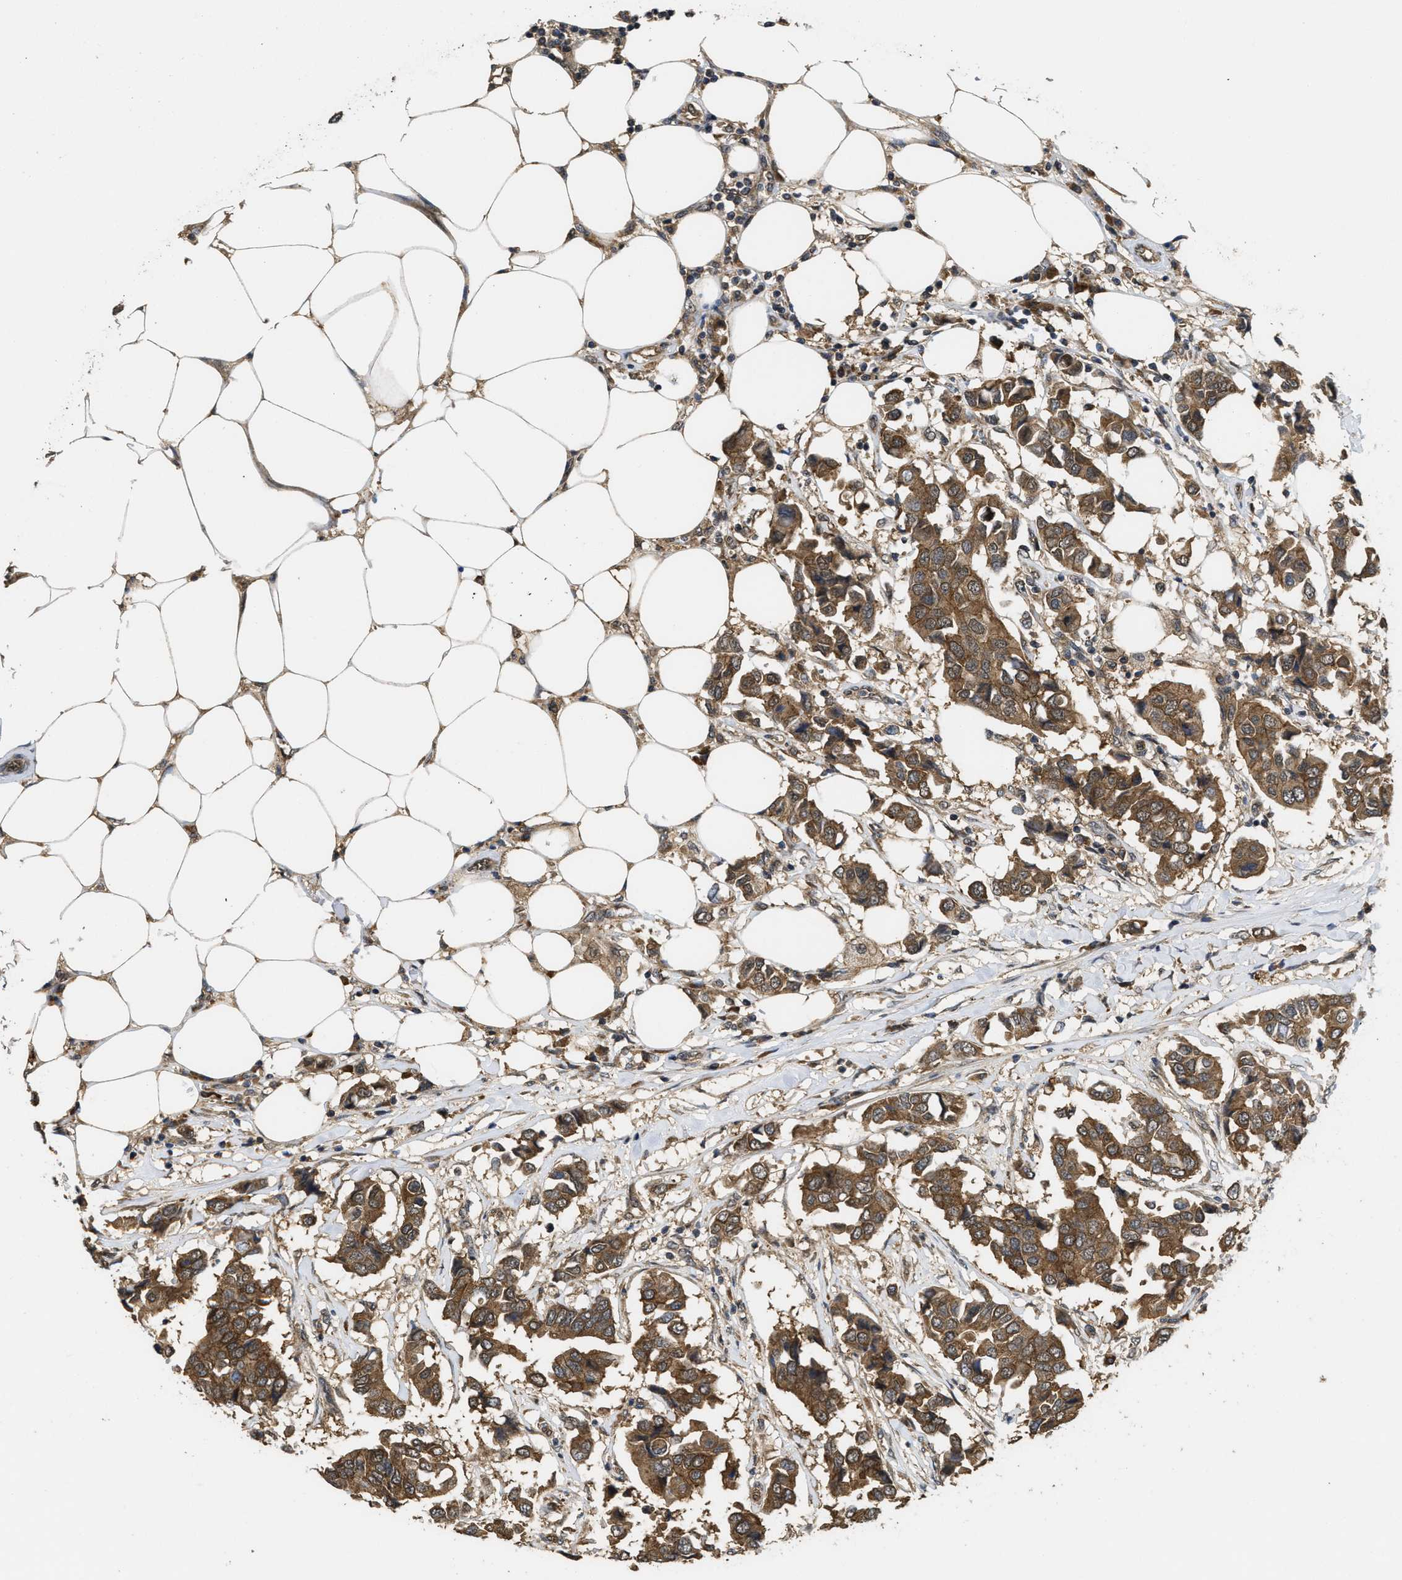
{"staining": {"intensity": "moderate", "quantity": ">75%", "location": "cytoplasmic/membranous"}, "tissue": "breast cancer", "cell_type": "Tumor cells", "image_type": "cancer", "snomed": [{"axis": "morphology", "description": "Duct carcinoma"}, {"axis": "topography", "description": "Breast"}], "caption": "Breast infiltrating ductal carcinoma stained with DAB IHC reveals medium levels of moderate cytoplasmic/membranous staining in approximately >75% of tumor cells. (brown staining indicates protein expression, while blue staining denotes nuclei).", "gene": "FZD6", "patient": {"sex": "female", "age": 80}}